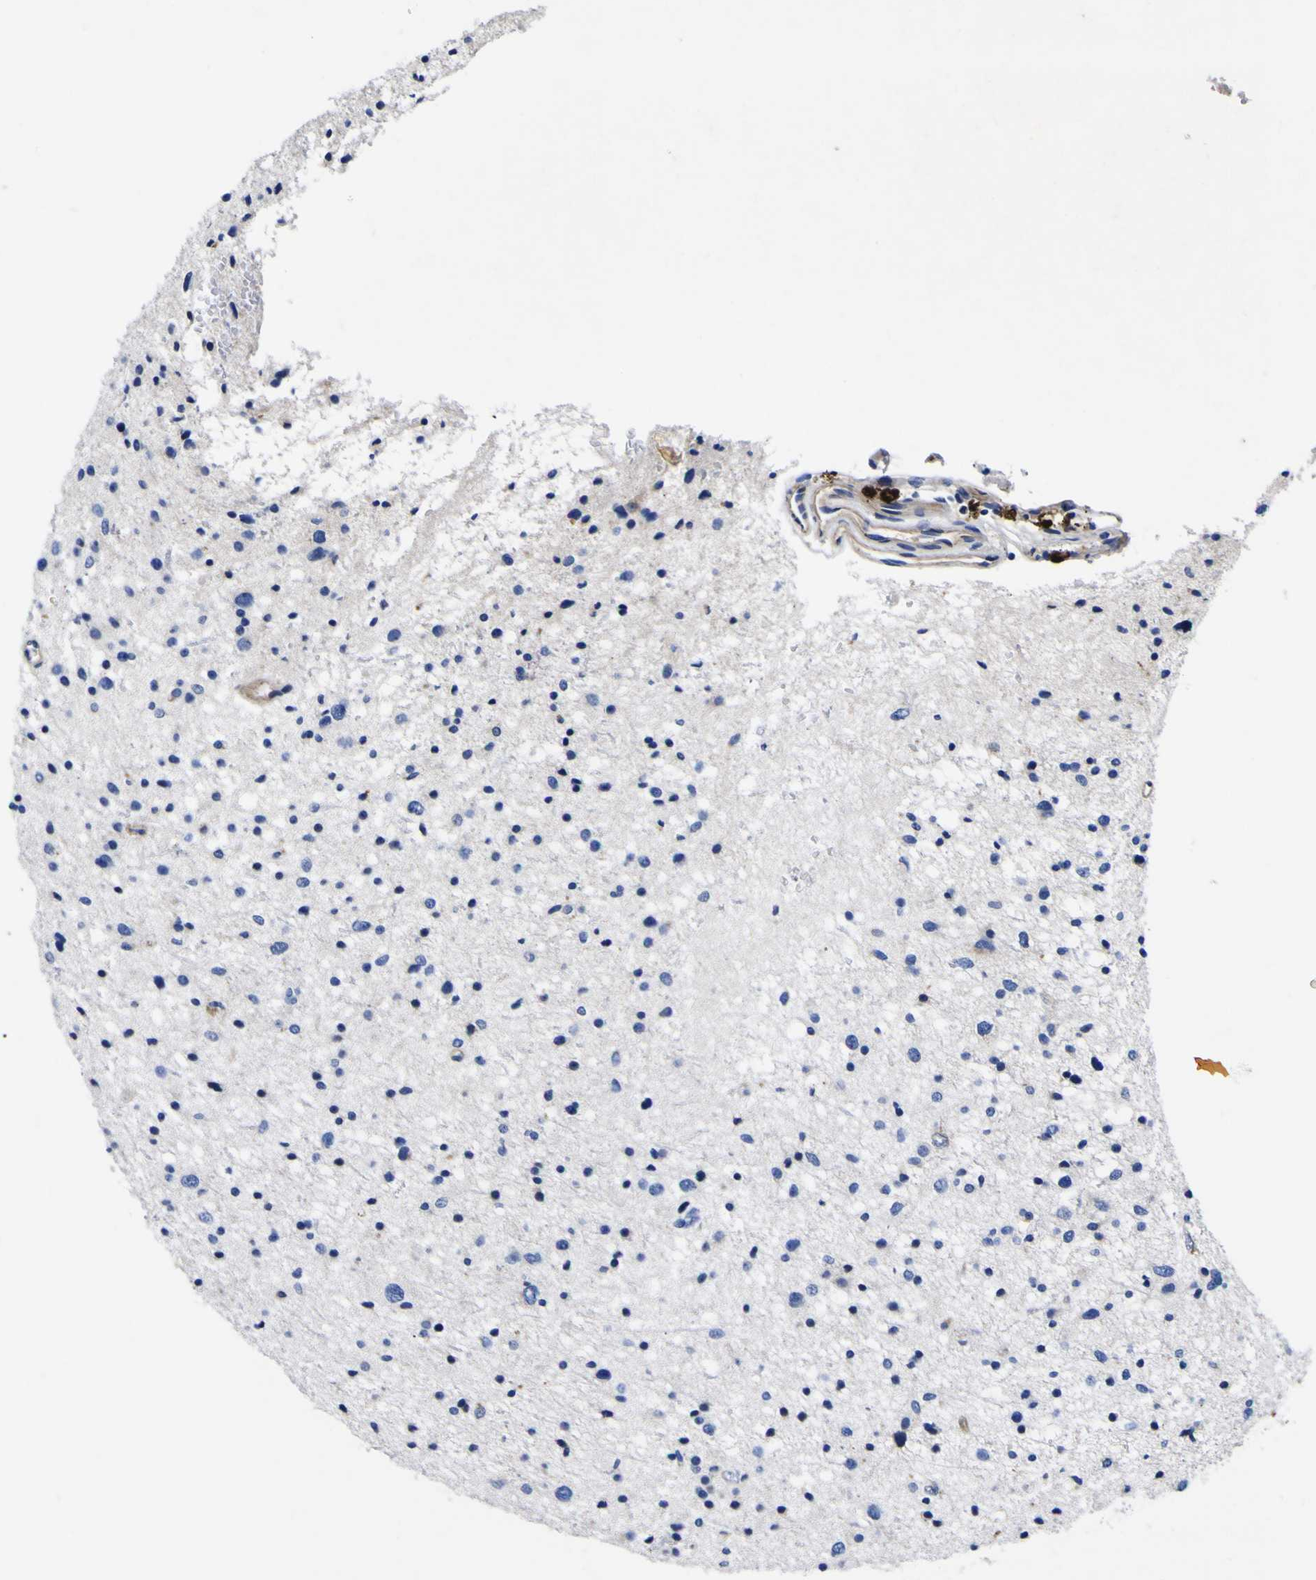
{"staining": {"intensity": "negative", "quantity": "none", "location": "none"}, "tissue": "glioma", "cell_type": "Tumor cells", "image_type": "cancer", "snomed": [{"axis": "morphology", "description": "Glioma, malignant, Low grade"}, {"axis": "topography", "description": "Brain"}], "caption": "Human malignant glioma (low-grade) stained for a protein using immunohistochemistry reveals no staining in tumor cells.", "gene": "VASN", "patient": {"sex": "female", "age": 37}}